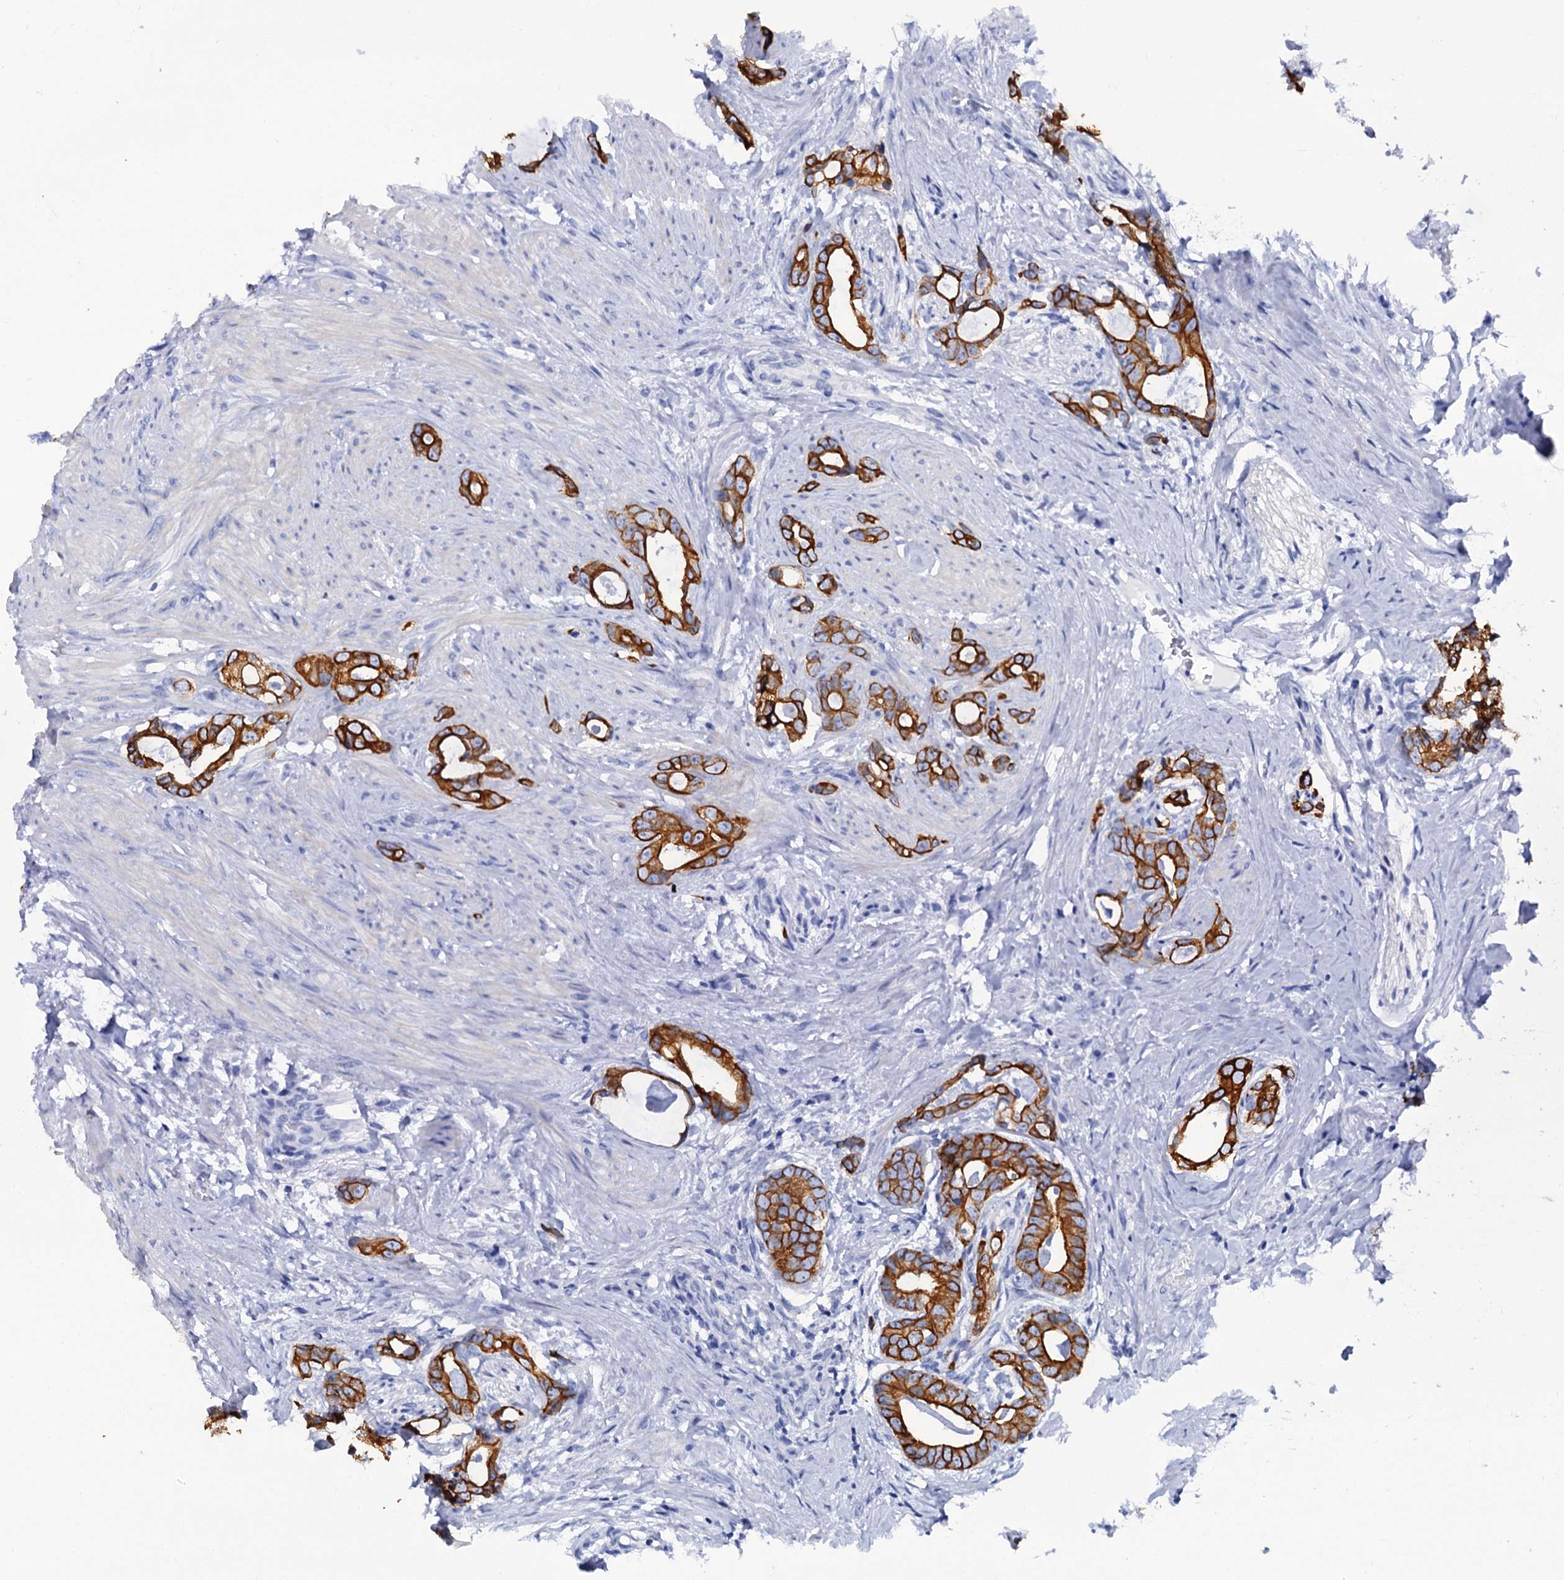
{"staining": {"intensity": "strong", "quantity": ">75%", "location": "cytoplasmic/membranous"}, "tissue": "prostate cancer", "cell_type": "Tumor cells", "image_type": "cancer", "snomed": [{"axis": "morphology", "description": "Adenocarcinoma, Low grade"}, {"axis": "topography", "description": "Prostate"}], "caption": "A histopathology image of human adenocarcinoma (low-grade) (prostate) stained for a protein exhibits strong cytoplasmic/membranous brown staining in tumor cells. The staining was performed using DAB (3,3'-diaminobenzidine) to visualize the protein expression in brown, while the nuclei were stained in blue with hematoxylin (Magnification: 20x).", "gene": "RAB3IP", "patient": {"sex": "male", "age": 63}}